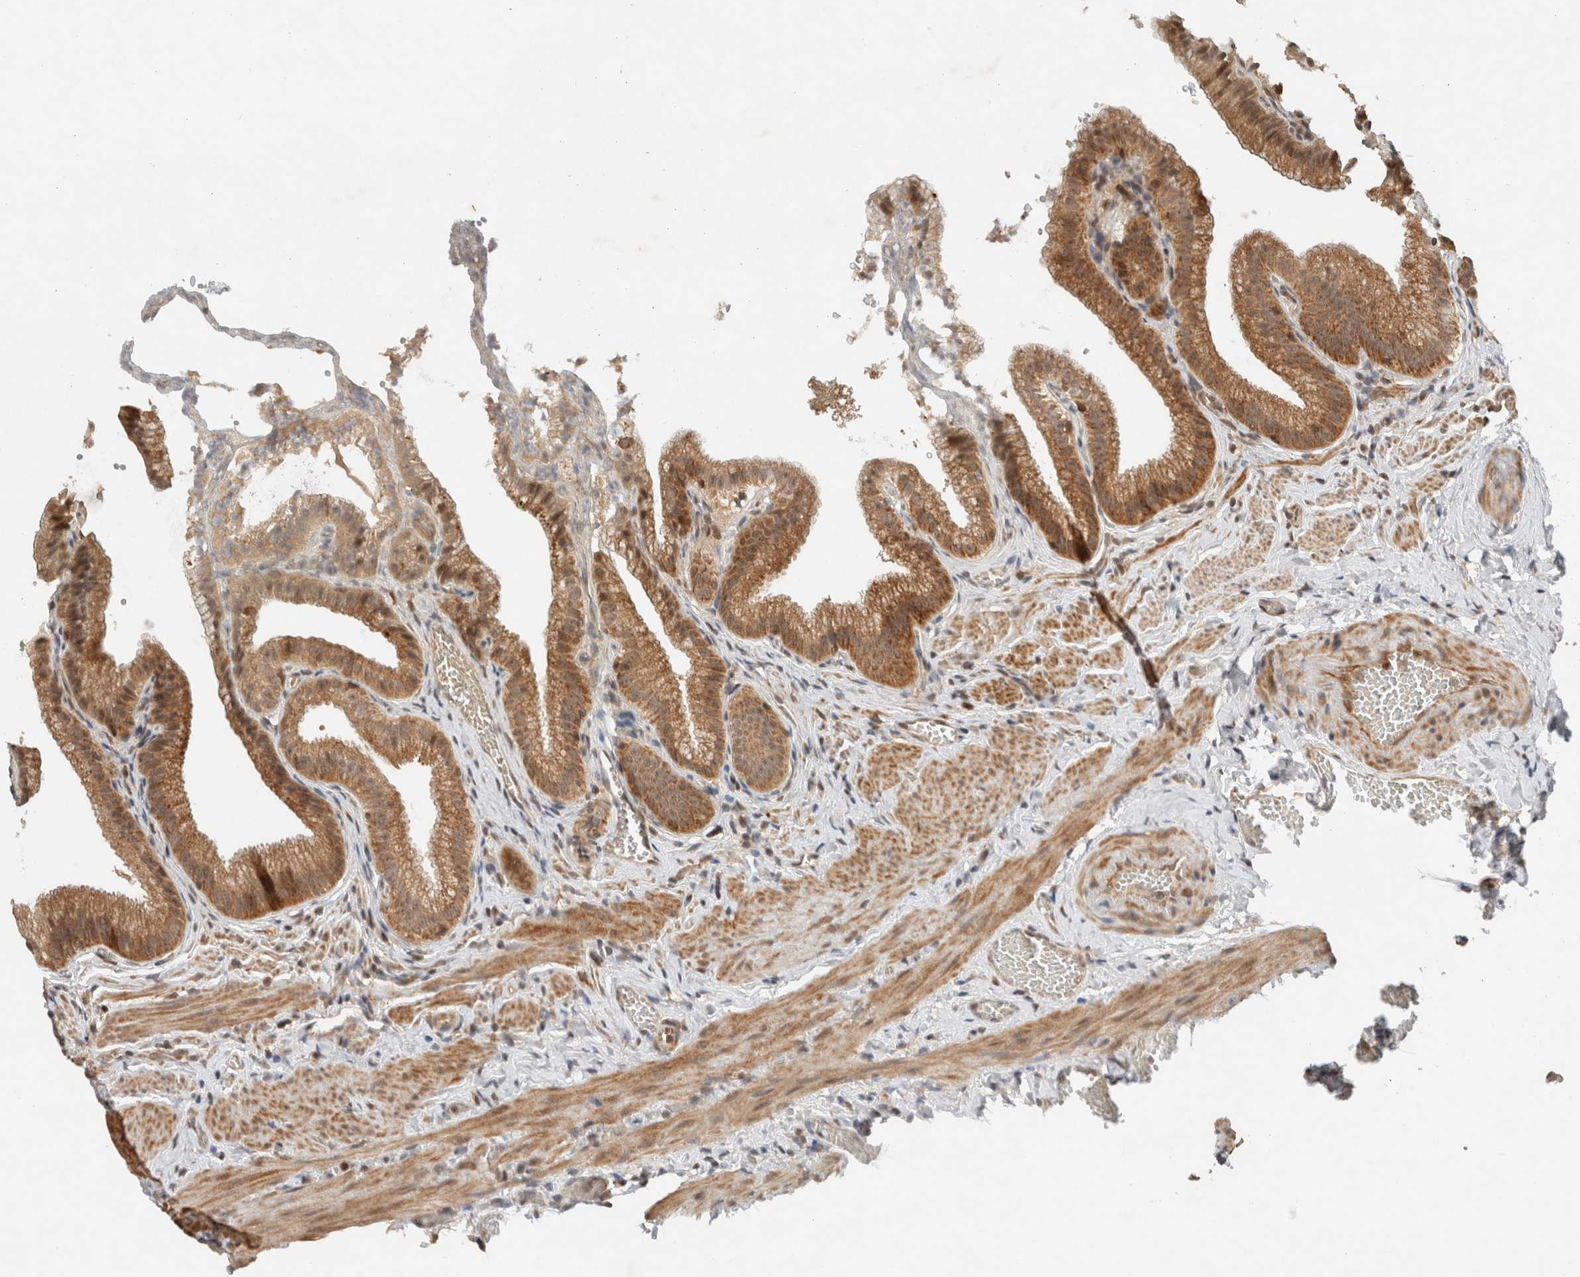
{"staining": {"intensity": "moderate", "quantity": ">75%", "location": "cytoplasmic/membranous,nuclear"}, "tissue": "gallbladder", "cell_type": "Glandular cells", "image_type": "normal", "snomed": [{"axis": "morphology", "description": "Normal tissue, NOS"}, {"axis": "topography", "description": "Gallbladder"}], "caption": "The micrograph exhibits staining of unremarkable gallbladder, revealing moderate cytoplasmic/membranous,nuclear protein positivity (brown color) within glandular cells. Using DAB (3,3'-diaminobenzidine) (brown) and hematoxylin (blue) stains, captured at high magnification using brightfield microscopy.", "gene": "CAAP1", "patient": {"sex": "male", "age": 38}}